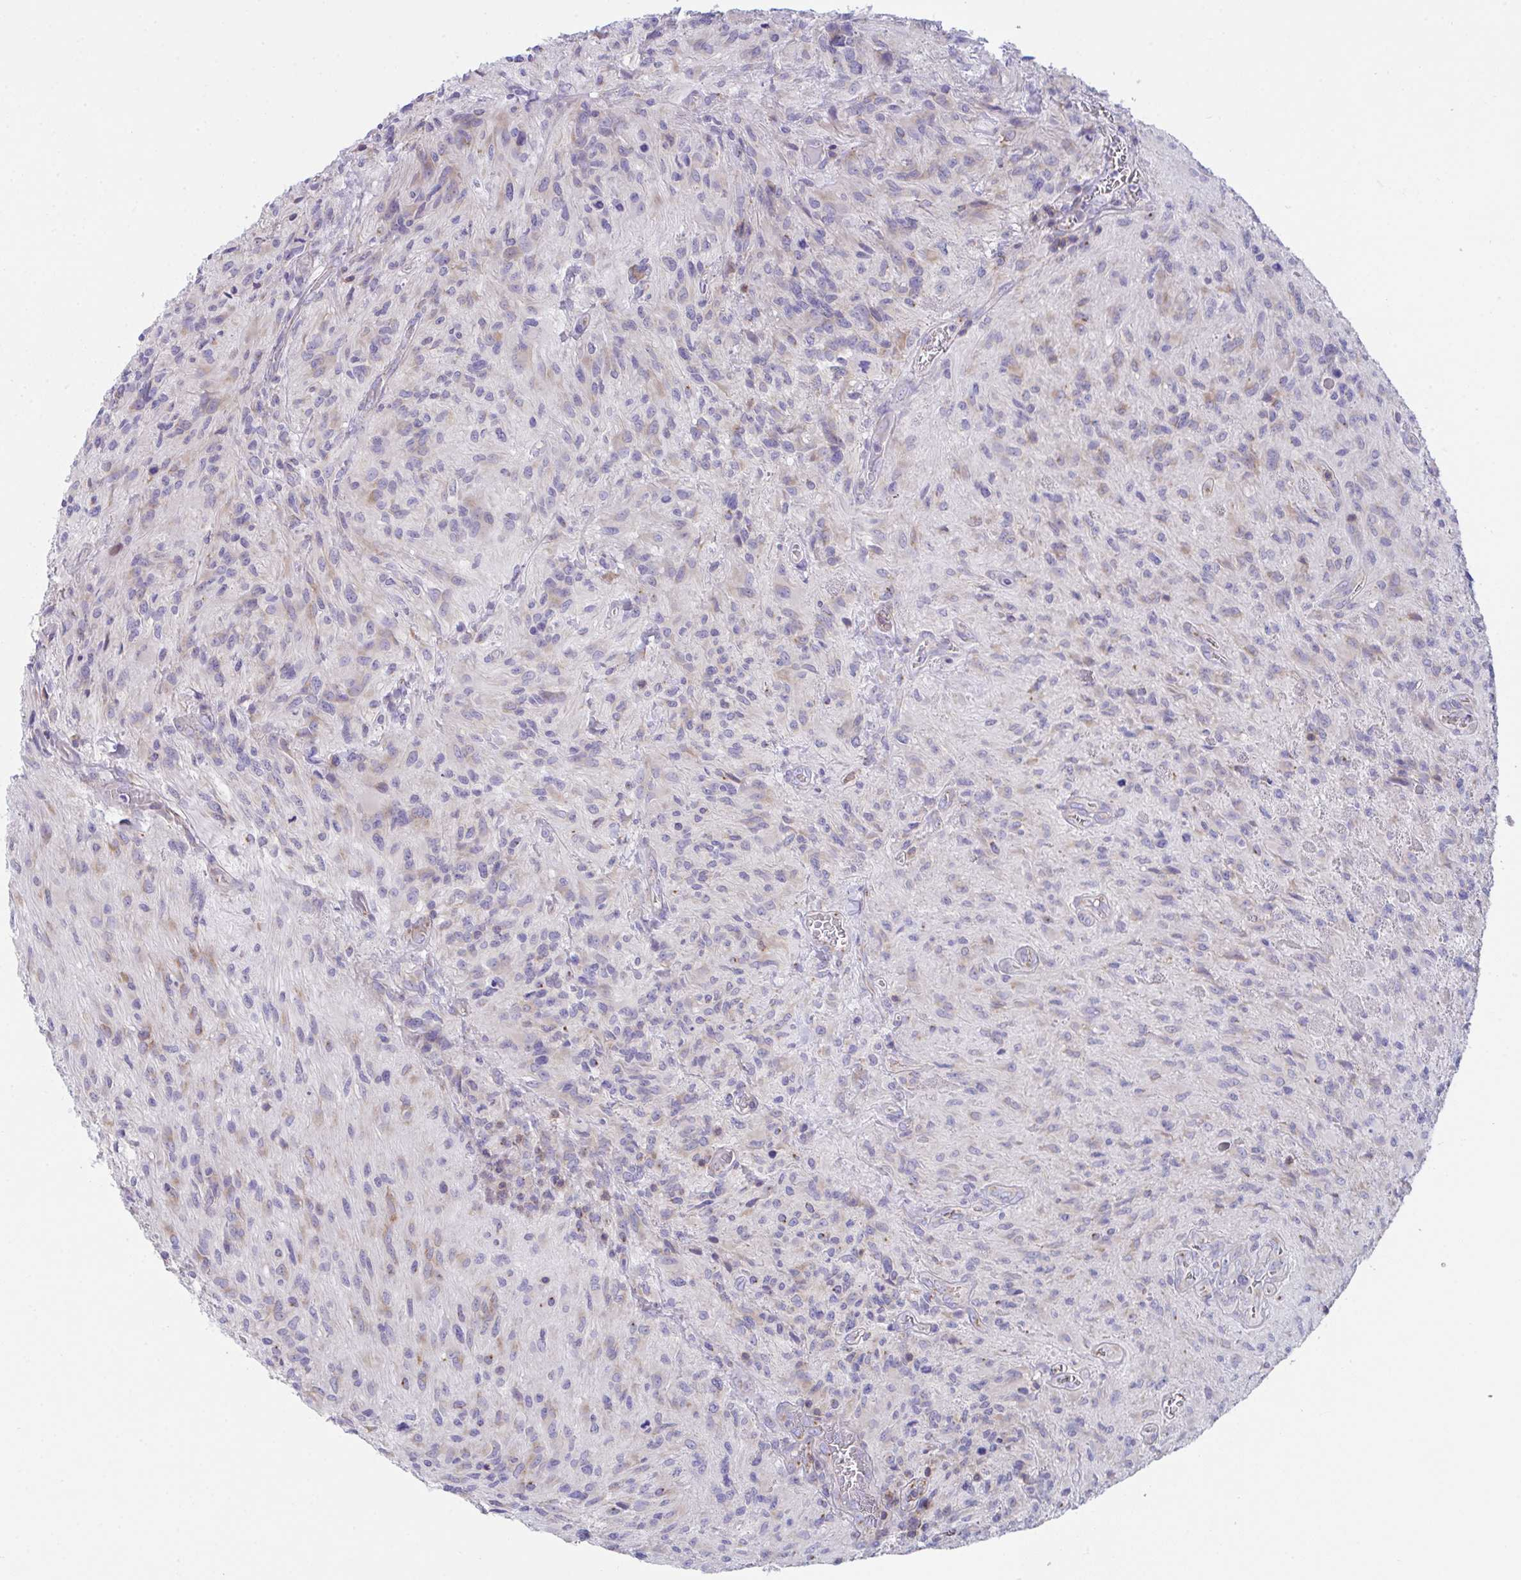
{"staining": {"intensity": "weak", "quantity": "<25%", "location": "cytoplasmic/membranous"}, "tissue": "glioma", "cell_type": "Tumor cells", "image_type": "cancer", "snomed": [{"axis": "morphology", "description": "Glioma, malignant, High grade"}, {"axis": "topography", "description": "Brain"}], "caption": "There is no significant staining in tumor cells of glioma. (Brightfield microscopy of DAB (3,3'-diaminobenzidine) IHC at high magnification).", "gene": "MIA3", "patient": {"sex": "male", "age": 47}}